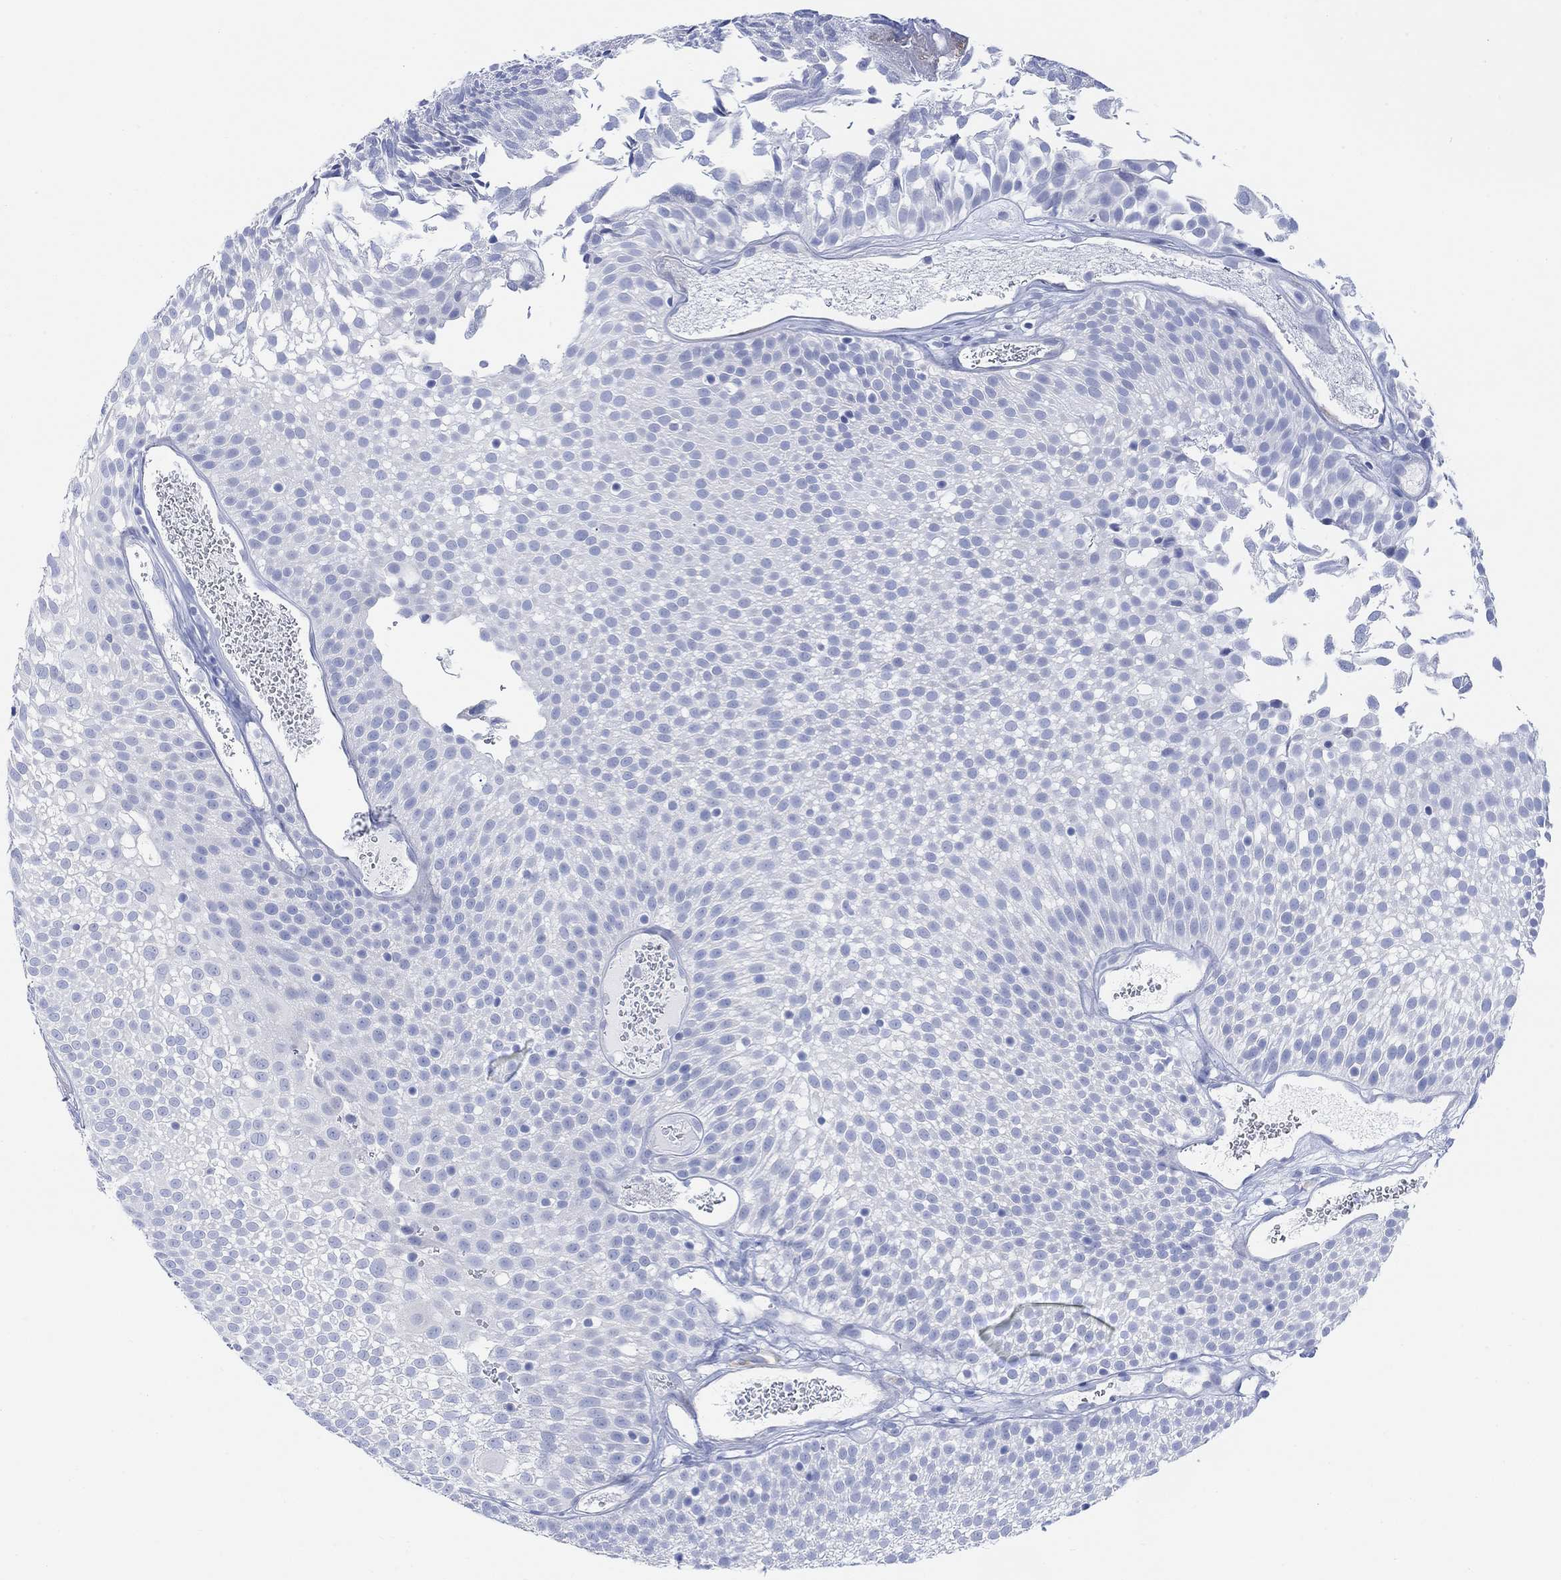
{"staining": {"intensity": "negative", "quantity": "none", "location": "none"}, "tissue": "urothelial cancer", "cell_type": "Tumor cells", "image_type": "cancer", "snomed": [{"axis": "morphology", "description": "Urothelial carcinoma, Low grade"}, {"axis": "topography", "description": "Urinary bladder"}], "caption": "Urothelial cancer stained for a protein using immunohistochemistry exhibits no positivity tumor cells.", "gene": "GNG13", "patient": {"sex": "male", "age": 52}}